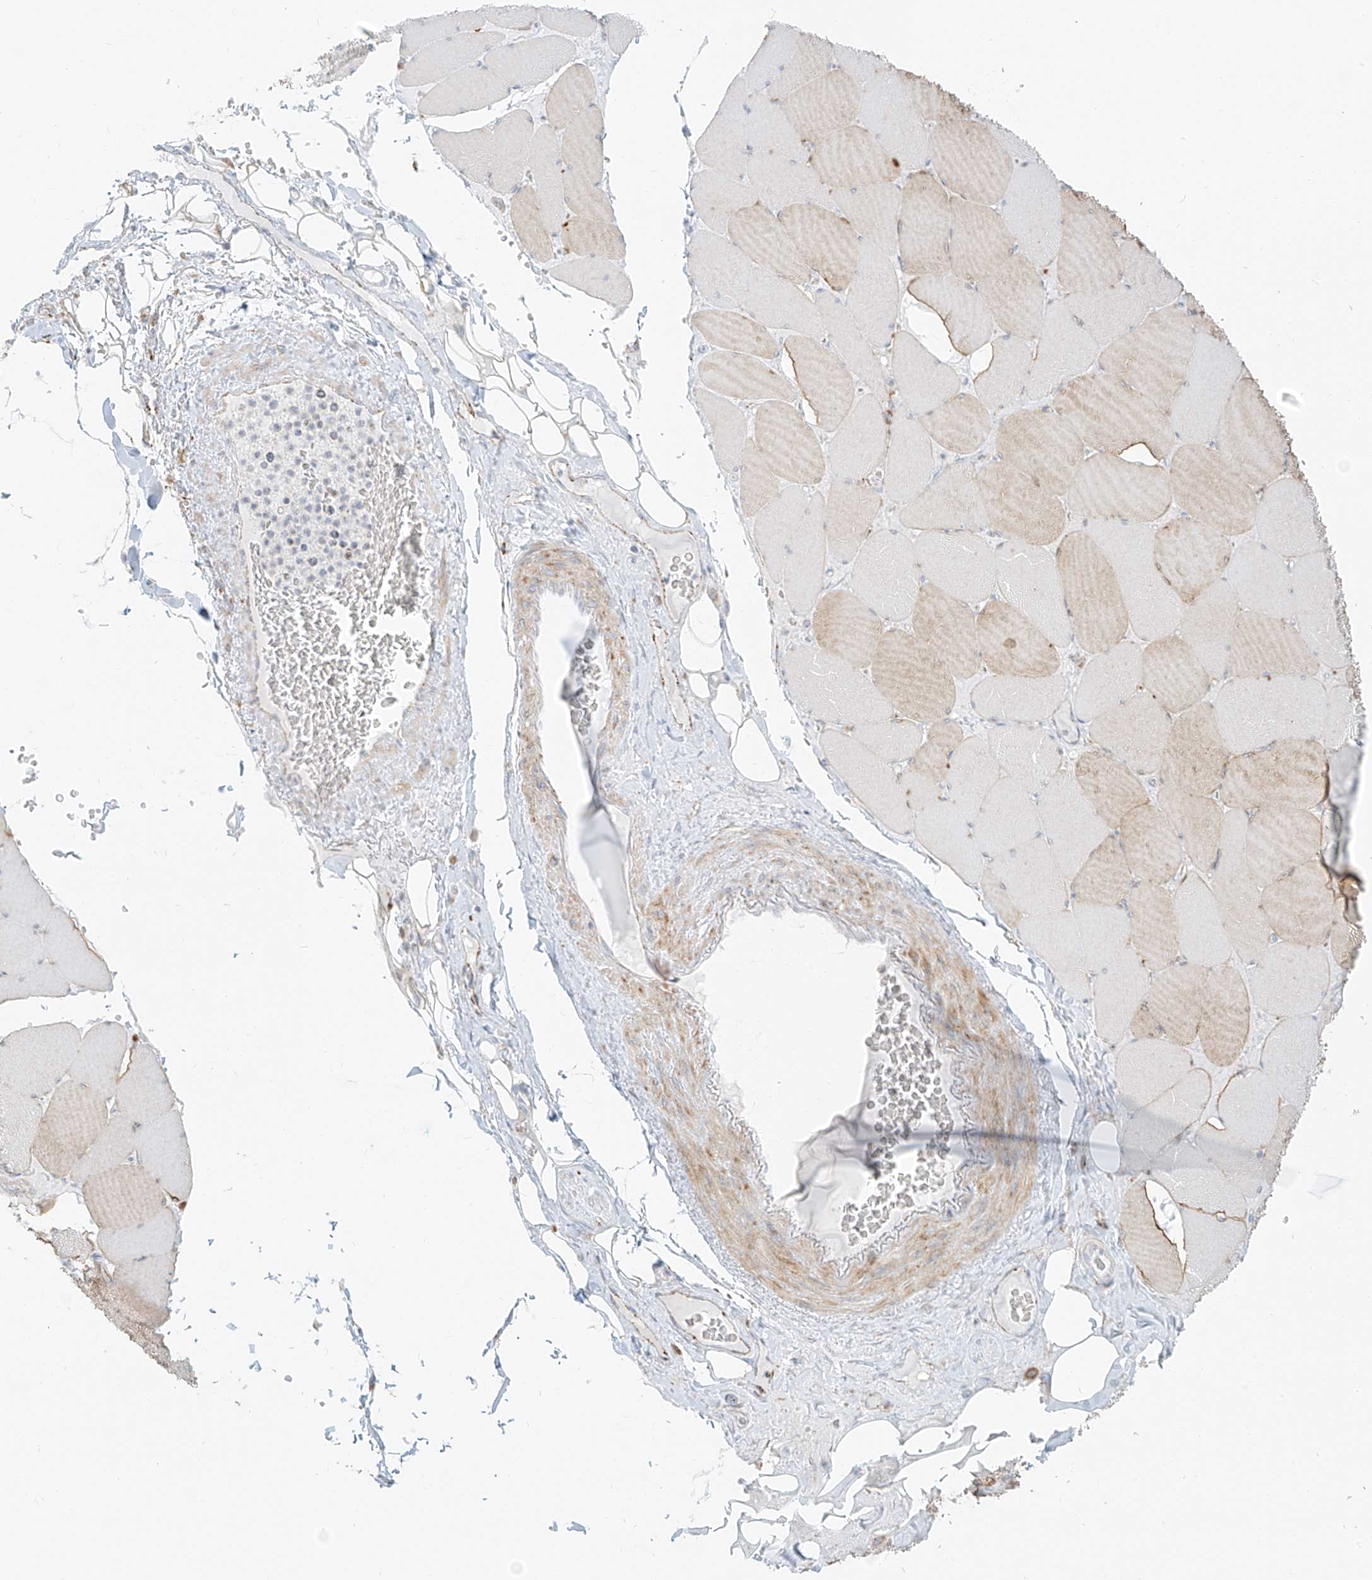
{"staining": {"intensity": "moderate", "quantity": "25%-75%", "location": "cytoplasmic/membranous"}, "tissue": "skeletal muscle", "cell_type": "Myocytes", "image_type": "normal", "snomed": [{"axis": "morphology", "description": "Normal tissue, NOS"}, {"axis": "topography", "description": "Skeletal muscle"}, {"axis": "topography", "description": "Head-Neck"}], "caption": "Benign skeletal muscle shows moderate cytoplasmic/membranous positivity in about 25%-75% of myocytes, visualized by immunohistochemistry.", "gene": "SLC35F6", "patient": {"sex": "male", "age": 66}}